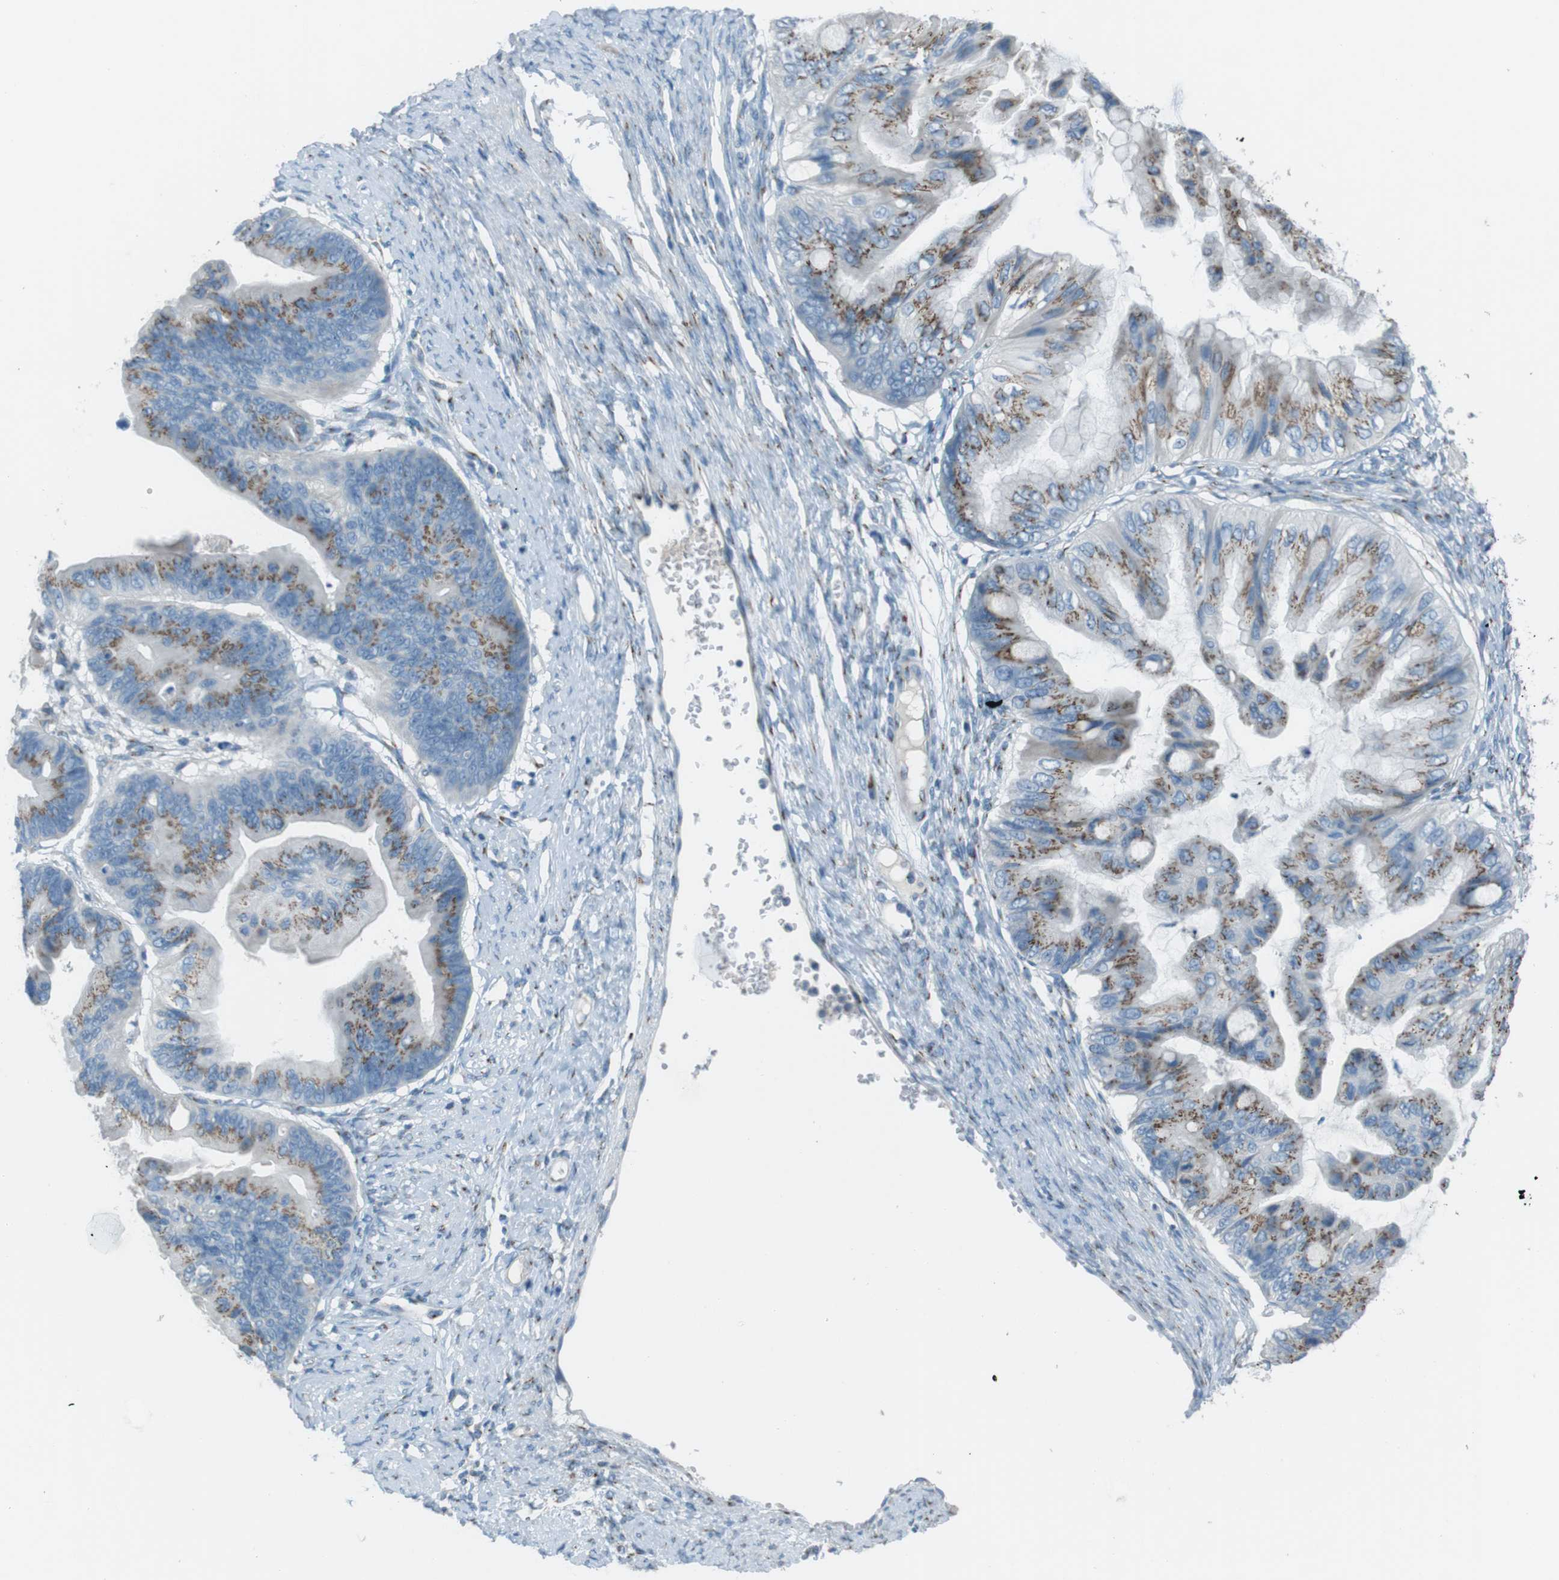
{"staining": {"intensity": "moderate", "quantity": ">75%", "location": "cytoplasmic/membranous"}, "tissue": "ovarian cancer", "cell_type": "Tumor cells", "image_type": "cancer", "snomed": [{"axis": "morphology", "description": "Cystadenocarcinoma, mucinous, NOS"}, {"axis": "topography", "description": "Ovary"}], "caption": "Brown immunohistochemical staining in human ovarian mucinous cystadenocarcinoma reveals moderate cytoplasmic/membranous expression in about >75% of tumor cells.", "gene": "TXNDC15", "patient": {"sex": "female", "age": 61}}